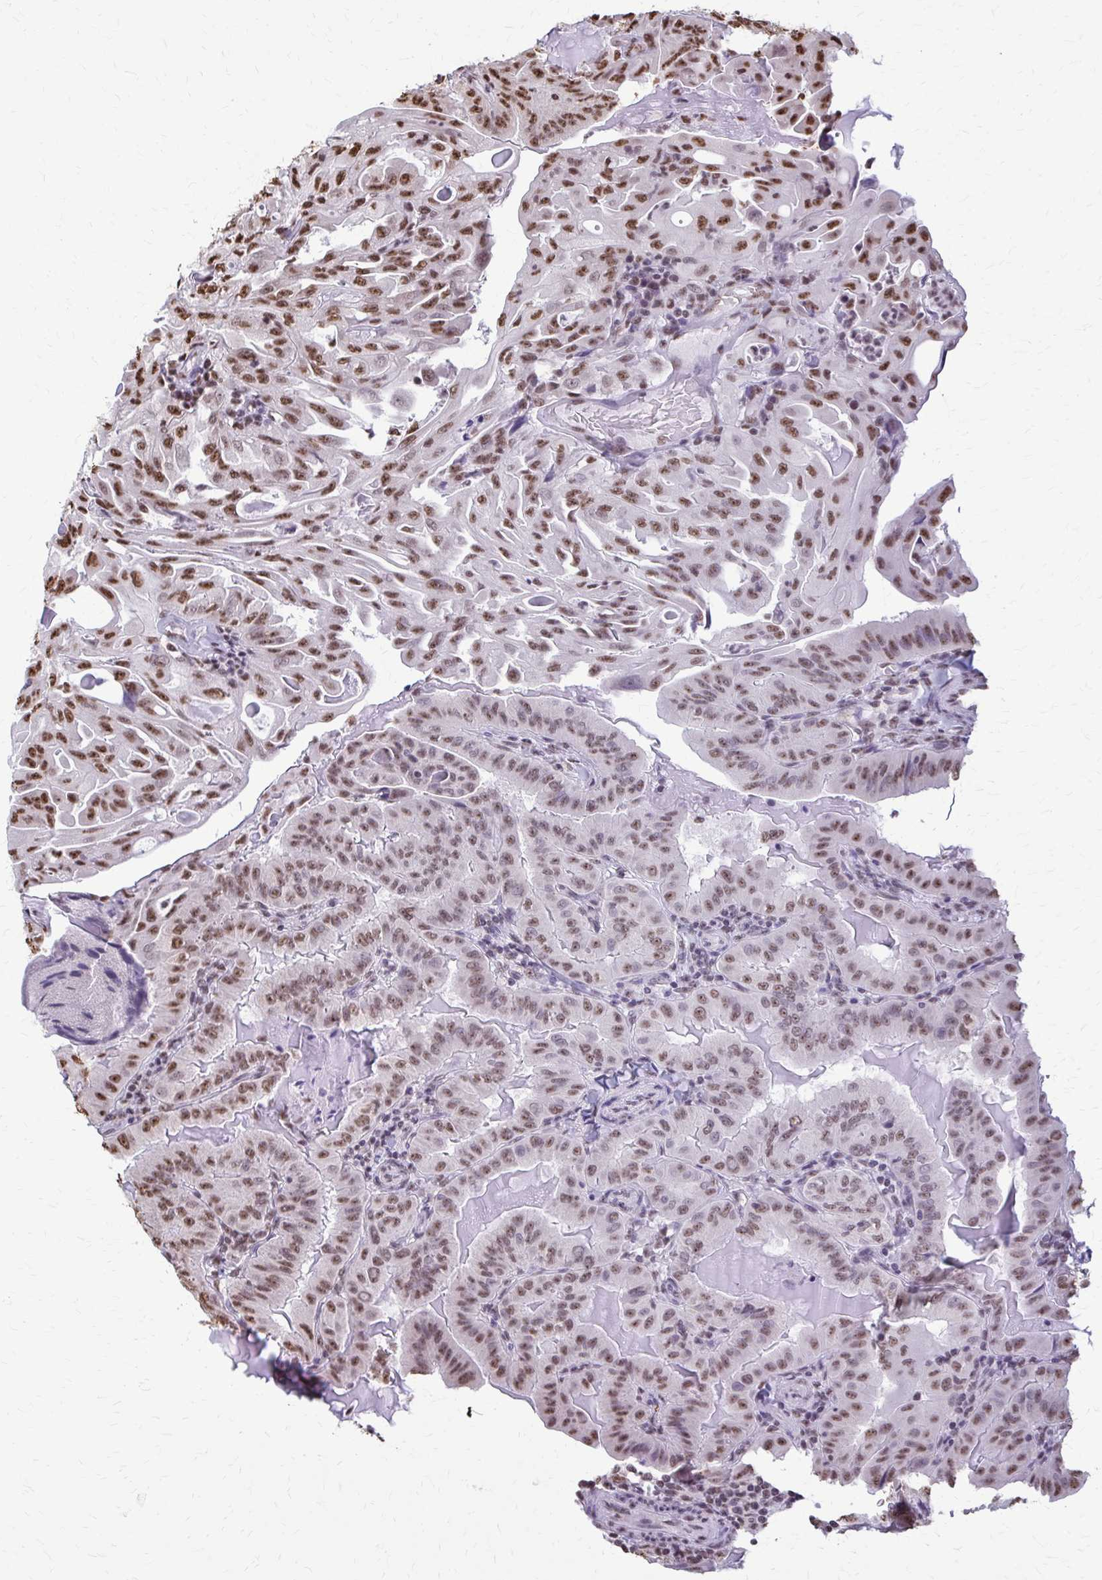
{"staining": {"intensity": "moderate", "quantity": ">75%", "location": "nuclear"}, "tissue": "thyroid cancer", "cell_type": "Tumor cells", "image_type": "cancer", "snomed": [{"axis": "morphology", "description": "Papillary adenocarcinoma, NOS"}, {"axis": "topography", "description": "Thyroid gland"}], "caption": "Human thyroid papillary adenocarcinoma stained with a protein marker shows moderate staining in tumor cells.", "gene": "SNRPA", "patient": {"sex": "female", "age": 68}}